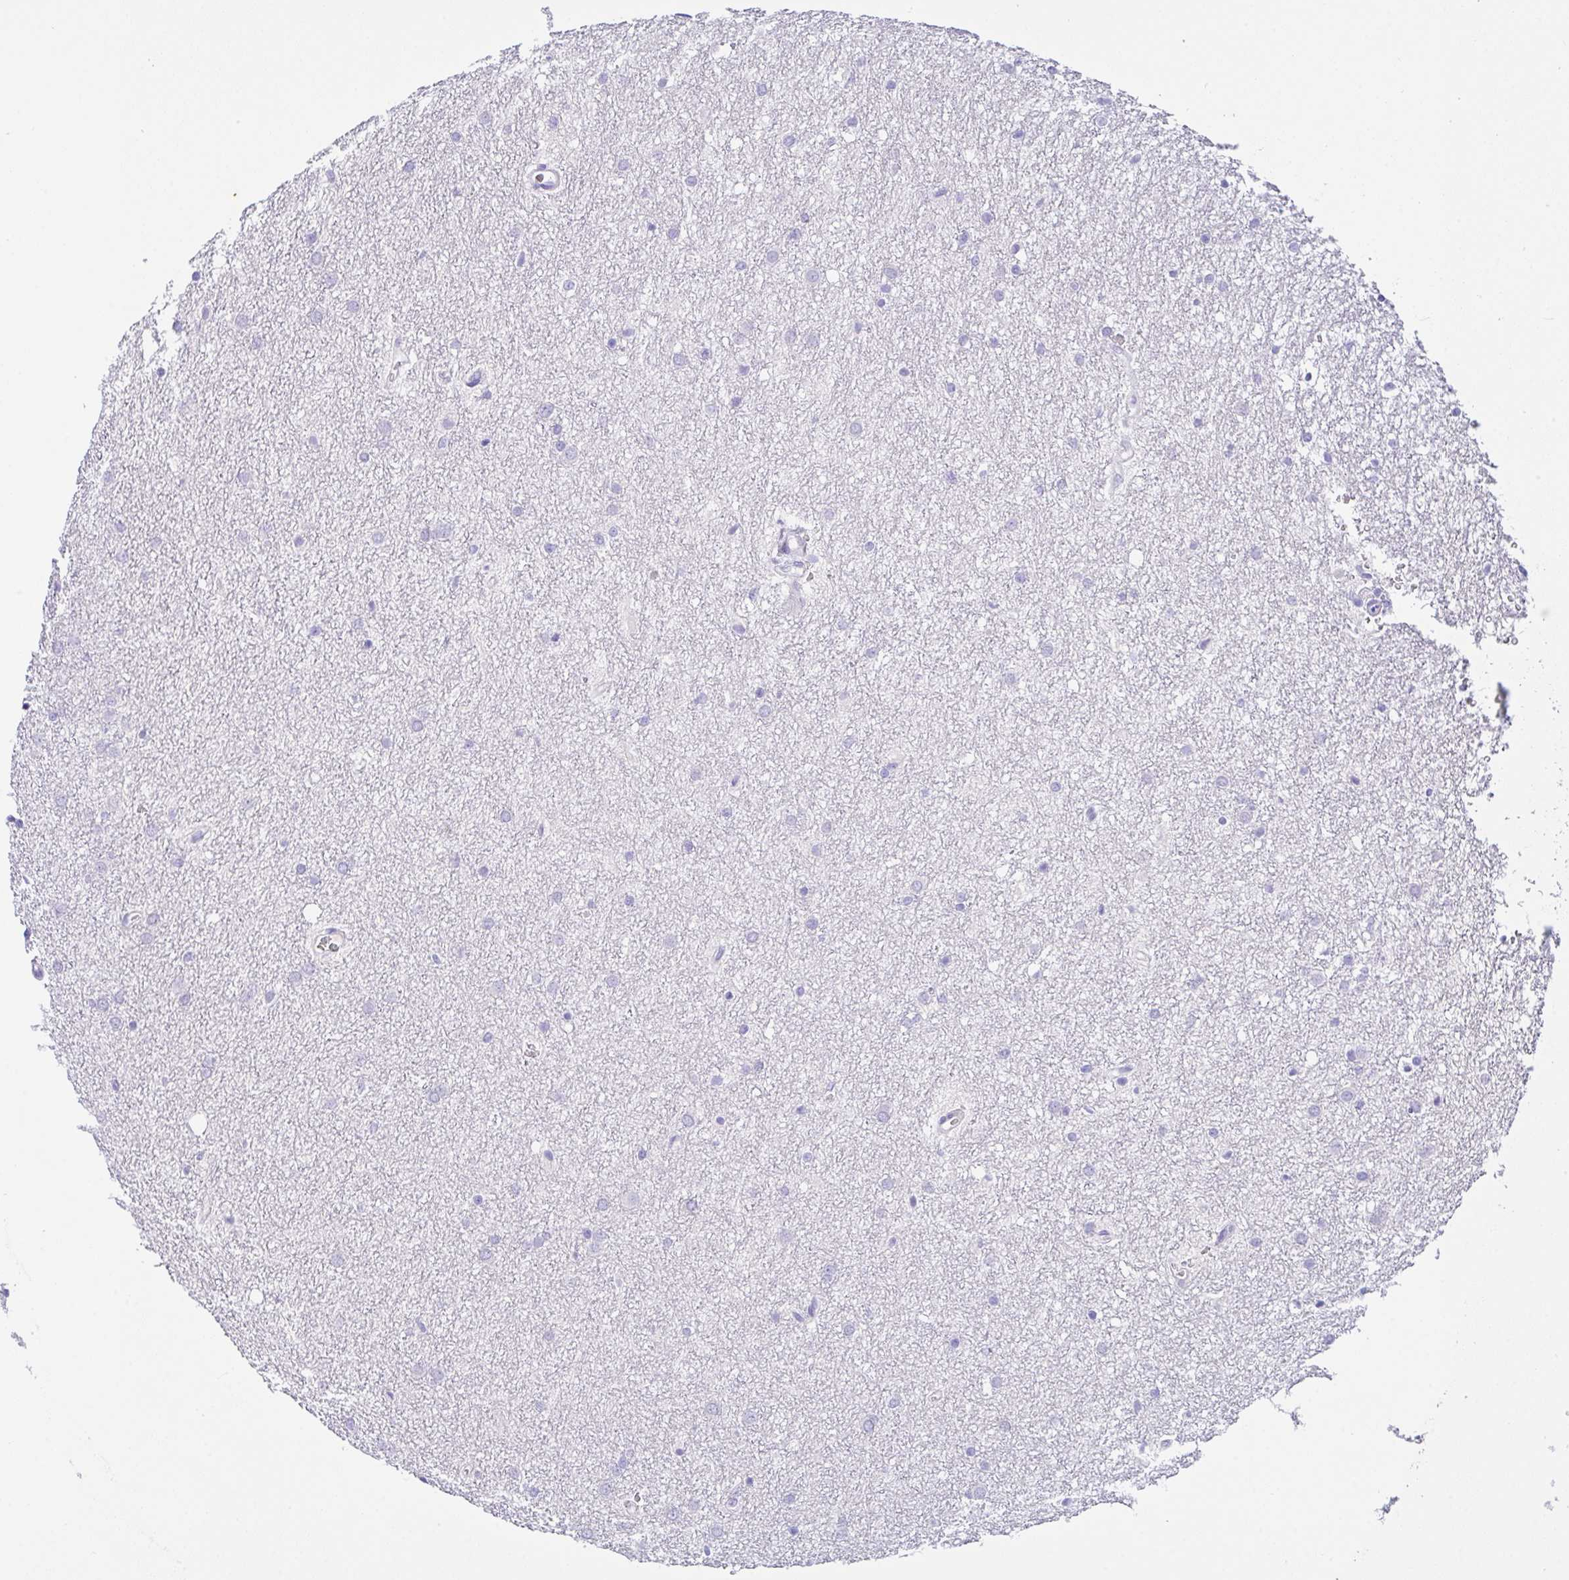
{"staining": {"intensity": "negative", "quantity": "none", "location": "none"}, "tissue": "glioma", "cell_type": "Tumor cells", "image_type": "cancer", "snomed": [{"axis": "morphology", "description": "Glioma, malignant, Low grade"}, {"axis": "topography", "description": "Cerebellum"}], "caption": "Protein analysis of low-grade glioma (malignant) reveals no significant staining in tumor cells.", "gene": "FBXL20", "patient": {"sex": "female", "age": 5}}